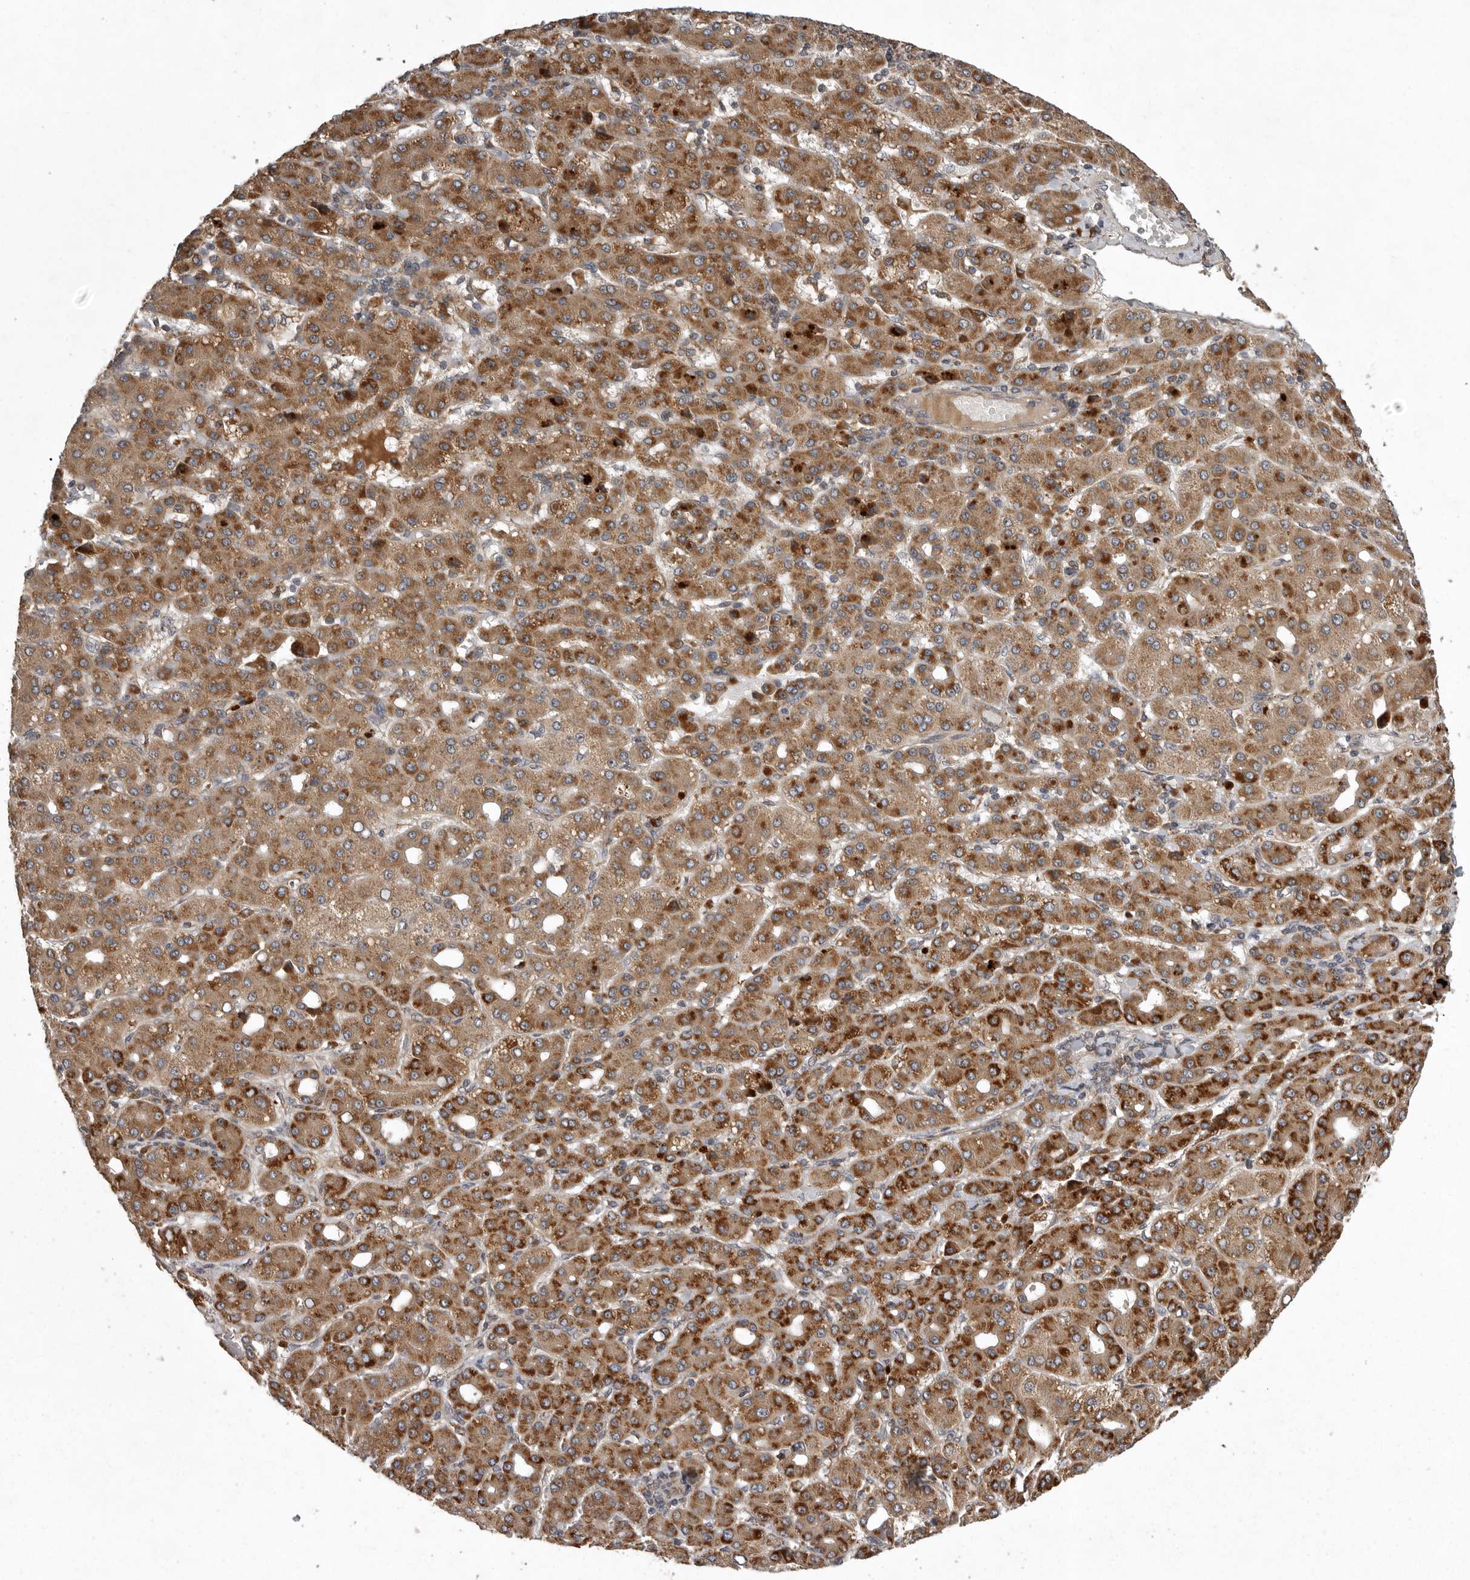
{"staining": {"intensity": "moderate", "quantity": "25%-75%", "location": "cytoplasmic/membranous"}, "tissue": "liver cancer", "cell_type": "Tumor cells", "image_type": "cancer", "snomed": [{"axis": "morphology", "description": "Carcinoma, Hepatocellular, NOS"}, {"axis": "topography", "description": "Liver"}], "caption": "A photomicrograph of liver cancer (hepatocellular carcinoma) stained for a protein shows moderate cytoplasmic/membranous brown staining in tumor cells.", "gene": "GPR31", "patient": {"sex": "male", "age": 65}}